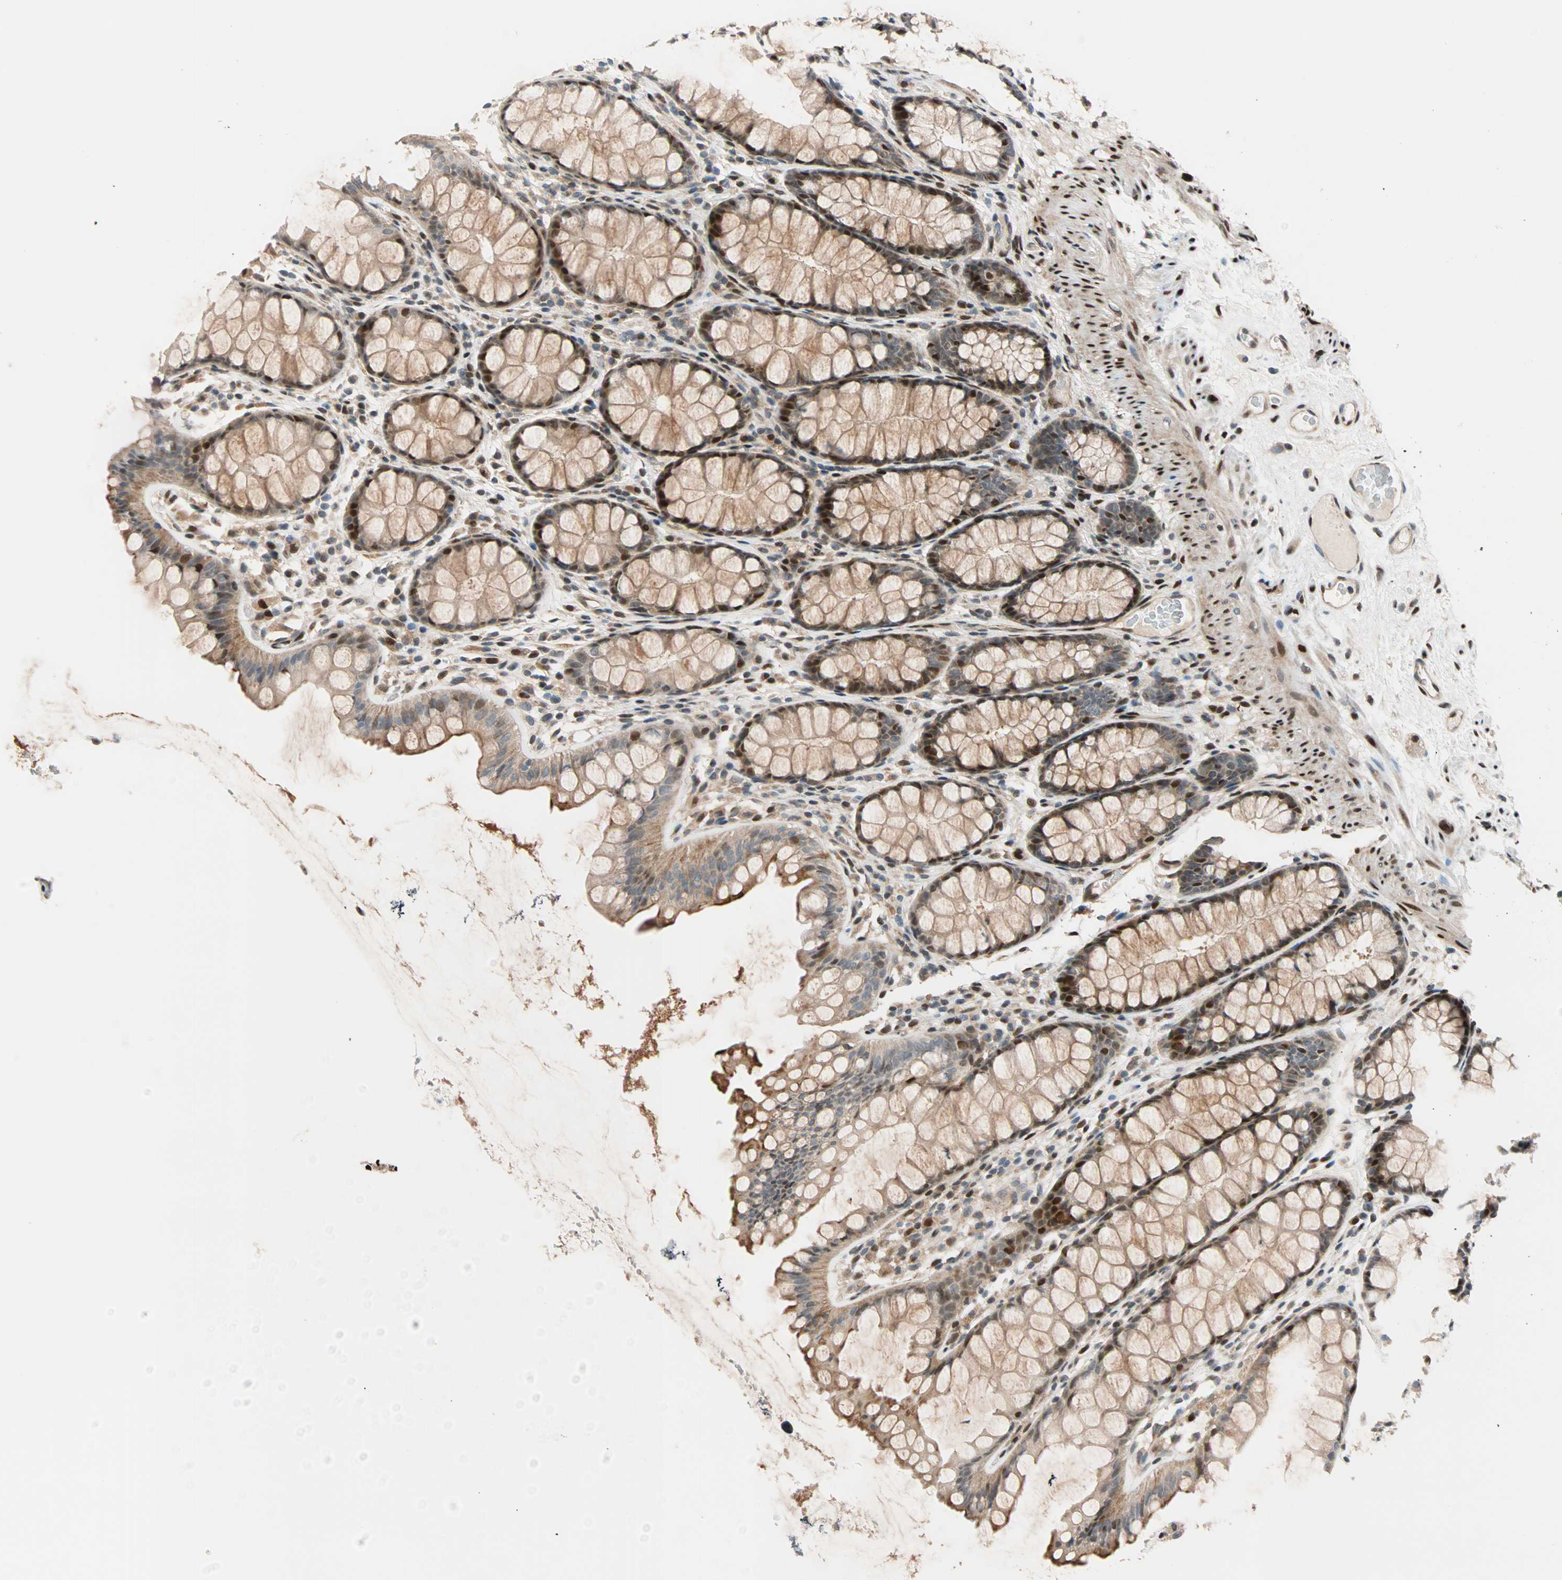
{"staining": {"intensity": "moderate", "quantity": ">75%", "location": "nuclear"}, "tissue": "colon", "cell_type": "Endothelial cells", "image_type": "normal", "snomed": [{"axis": "morphology", "description": "Normal tissue, NOS"}, {"axis": "topography", "description": "Colon"}], "caption": "Immunohistochemical staining of benign colon displays >75% levels of moderate nuclear protein staining in approximately >75% of endothelial cells. Immunohistochemistry (ihc) stains the protein in brown and the nuclei are stained blue.", "gene": "HECW1", "patient": {"sex": "female", "age": 55}}